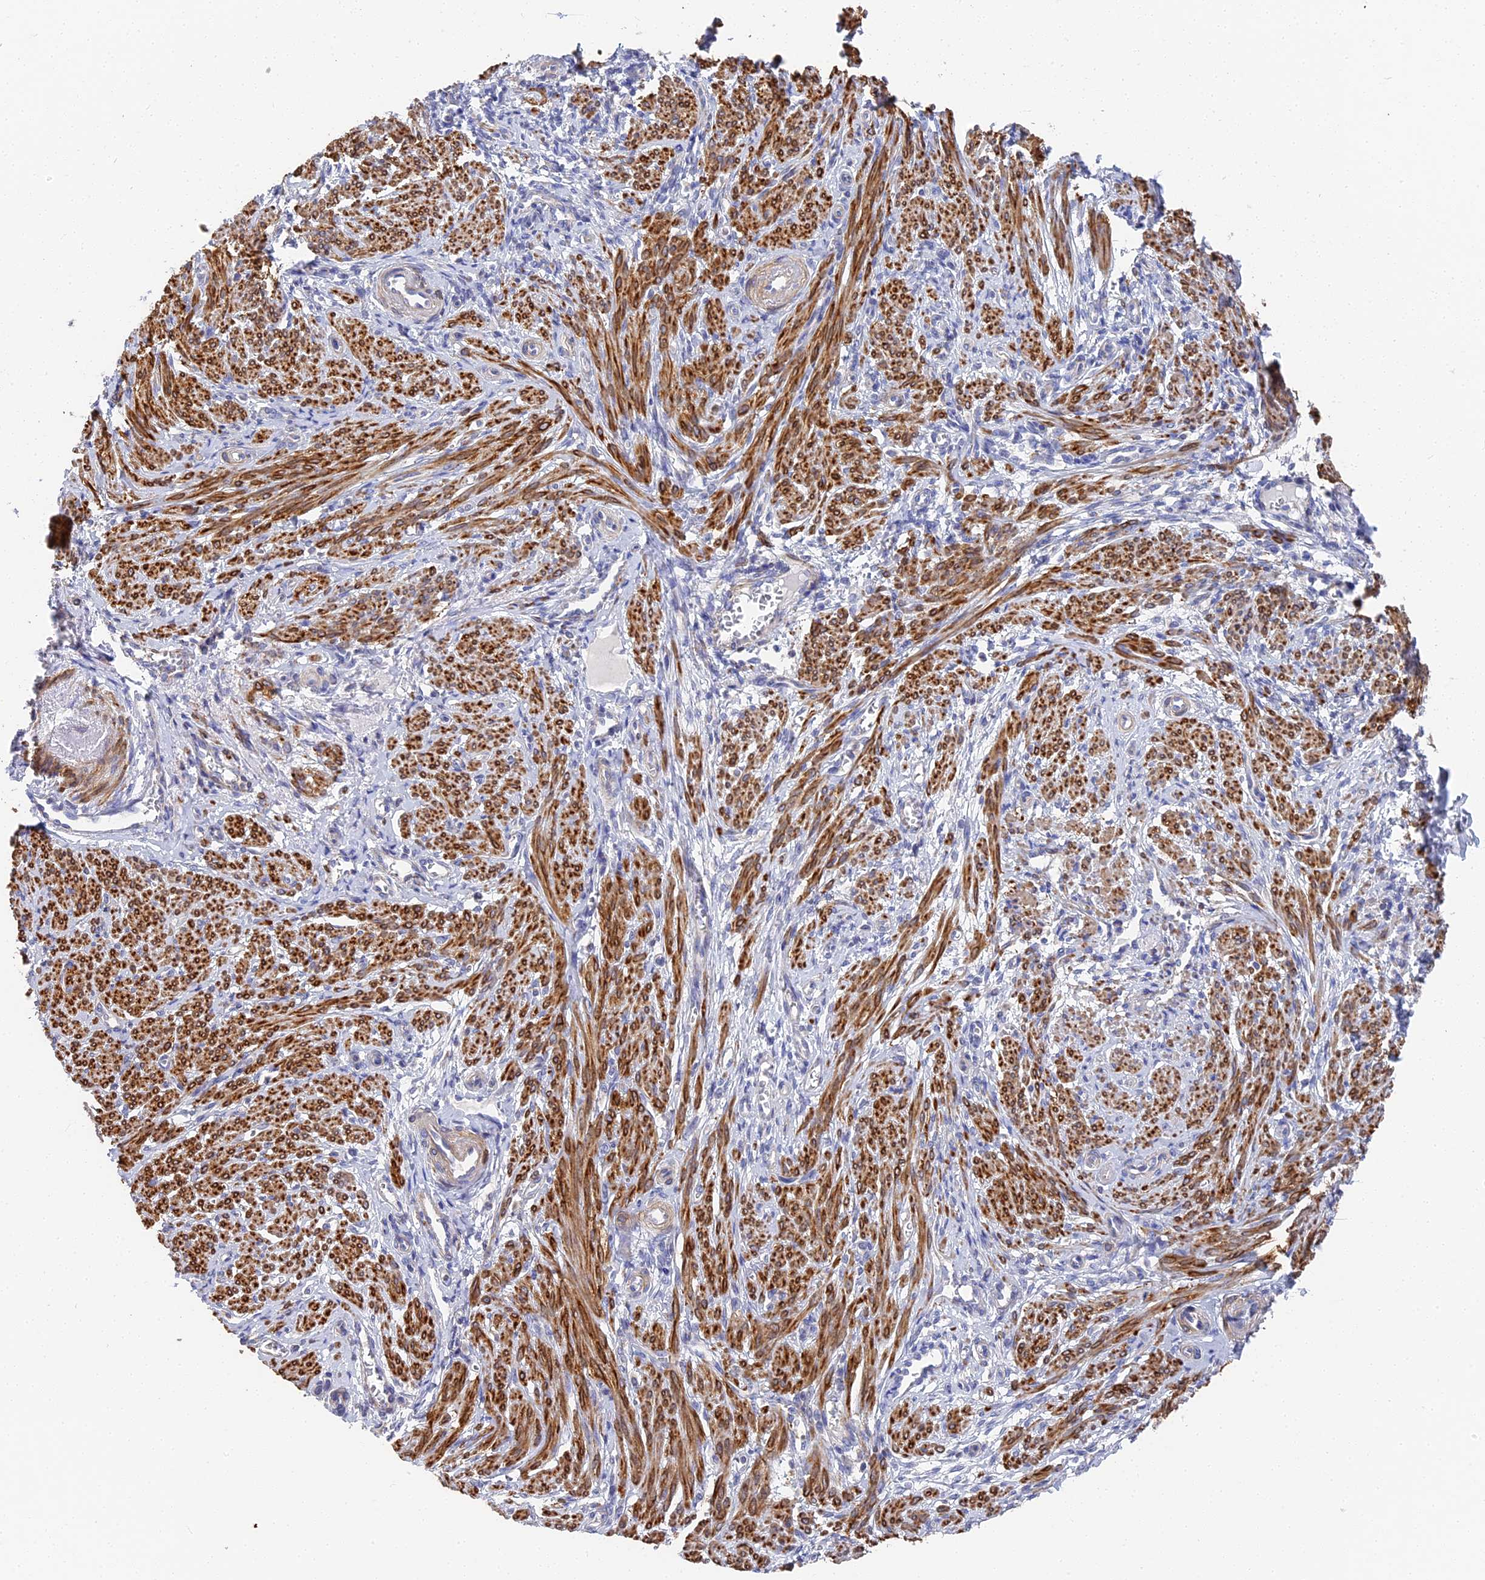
{"staining": {"intensity": "moderate", "quantity": "25%-75%", "location": "cytoplasmic/membranous"}, "tissue": "smooth muscle", "cell_type": "Smooth muscle cells", "image_type": "normal", "snomed": [{"axis": "morphology", "description": "Normal tissue, NOS"}, {"axis": "topography", "description": "Smooth muscle"}], "caption": "Smooth muscle was stained to show a protein in brown. There is medium levels of moderate cytoplasmic/membranous staining in about 25%-75% of smooth muscle cells.", "gene": "CCDC113", "patient": {"sex": "female", "age": 39}}